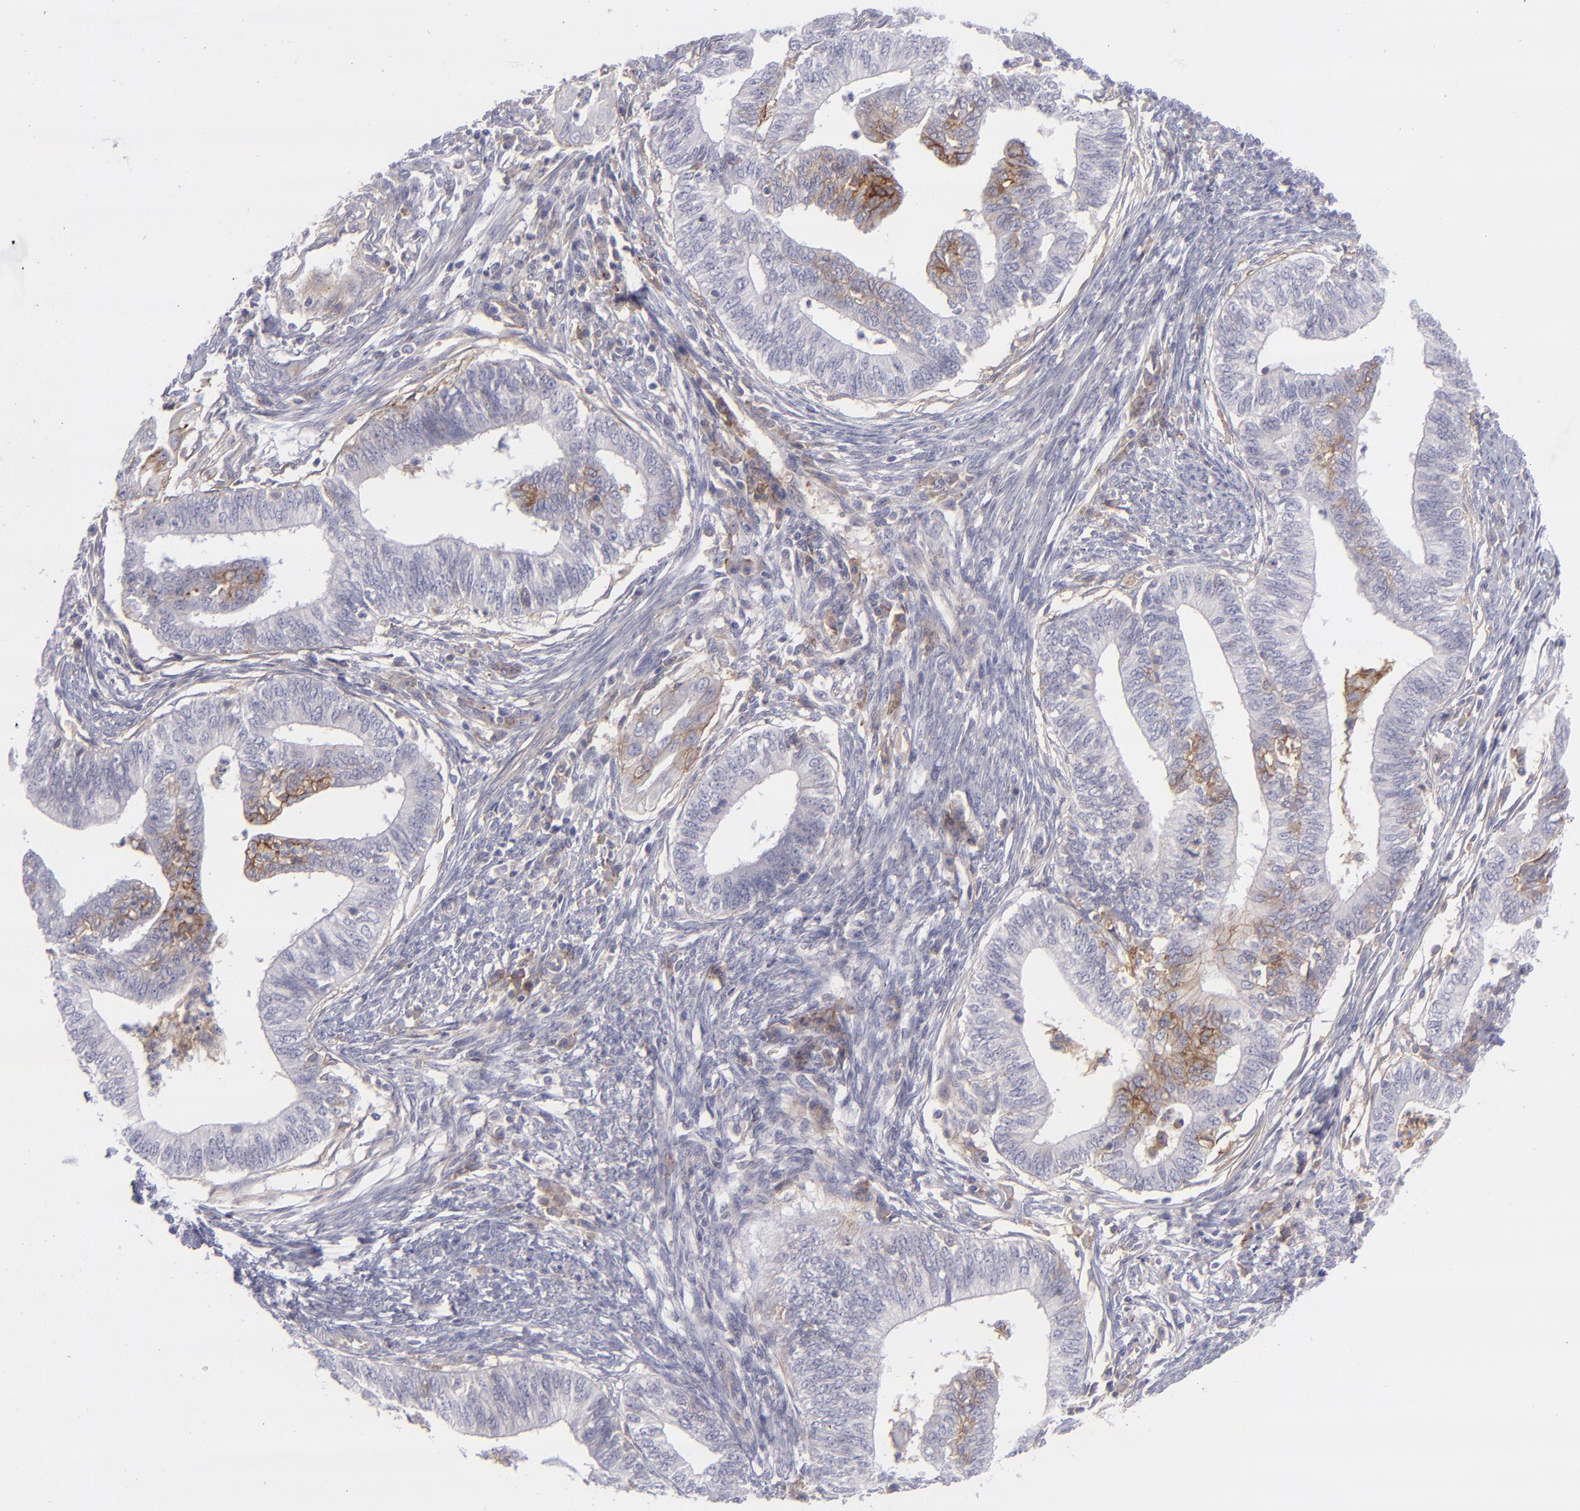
{"staining": {"intensity": "moderate", "quantity": "<25%", "location": "cytoplasmic/membranous"}, "tissue": "endometrial cancer", "cell_type": "Tumor cells", "image_type": "cancer", "snomed": [{"axis": "morphology", "description": "Adenocarcinoma, NOS"}, {"axis": "topography", "description": "Endometrium"}], "caption": "Immunohistochemical staining of endometrial cancer (adenocarcinoma) shows moderate cytoplasmic/membranous protein positivity in approximately <25% of tumor cells.", "gene": "BSG", "patient": {"sex": "female", "age": 66}}